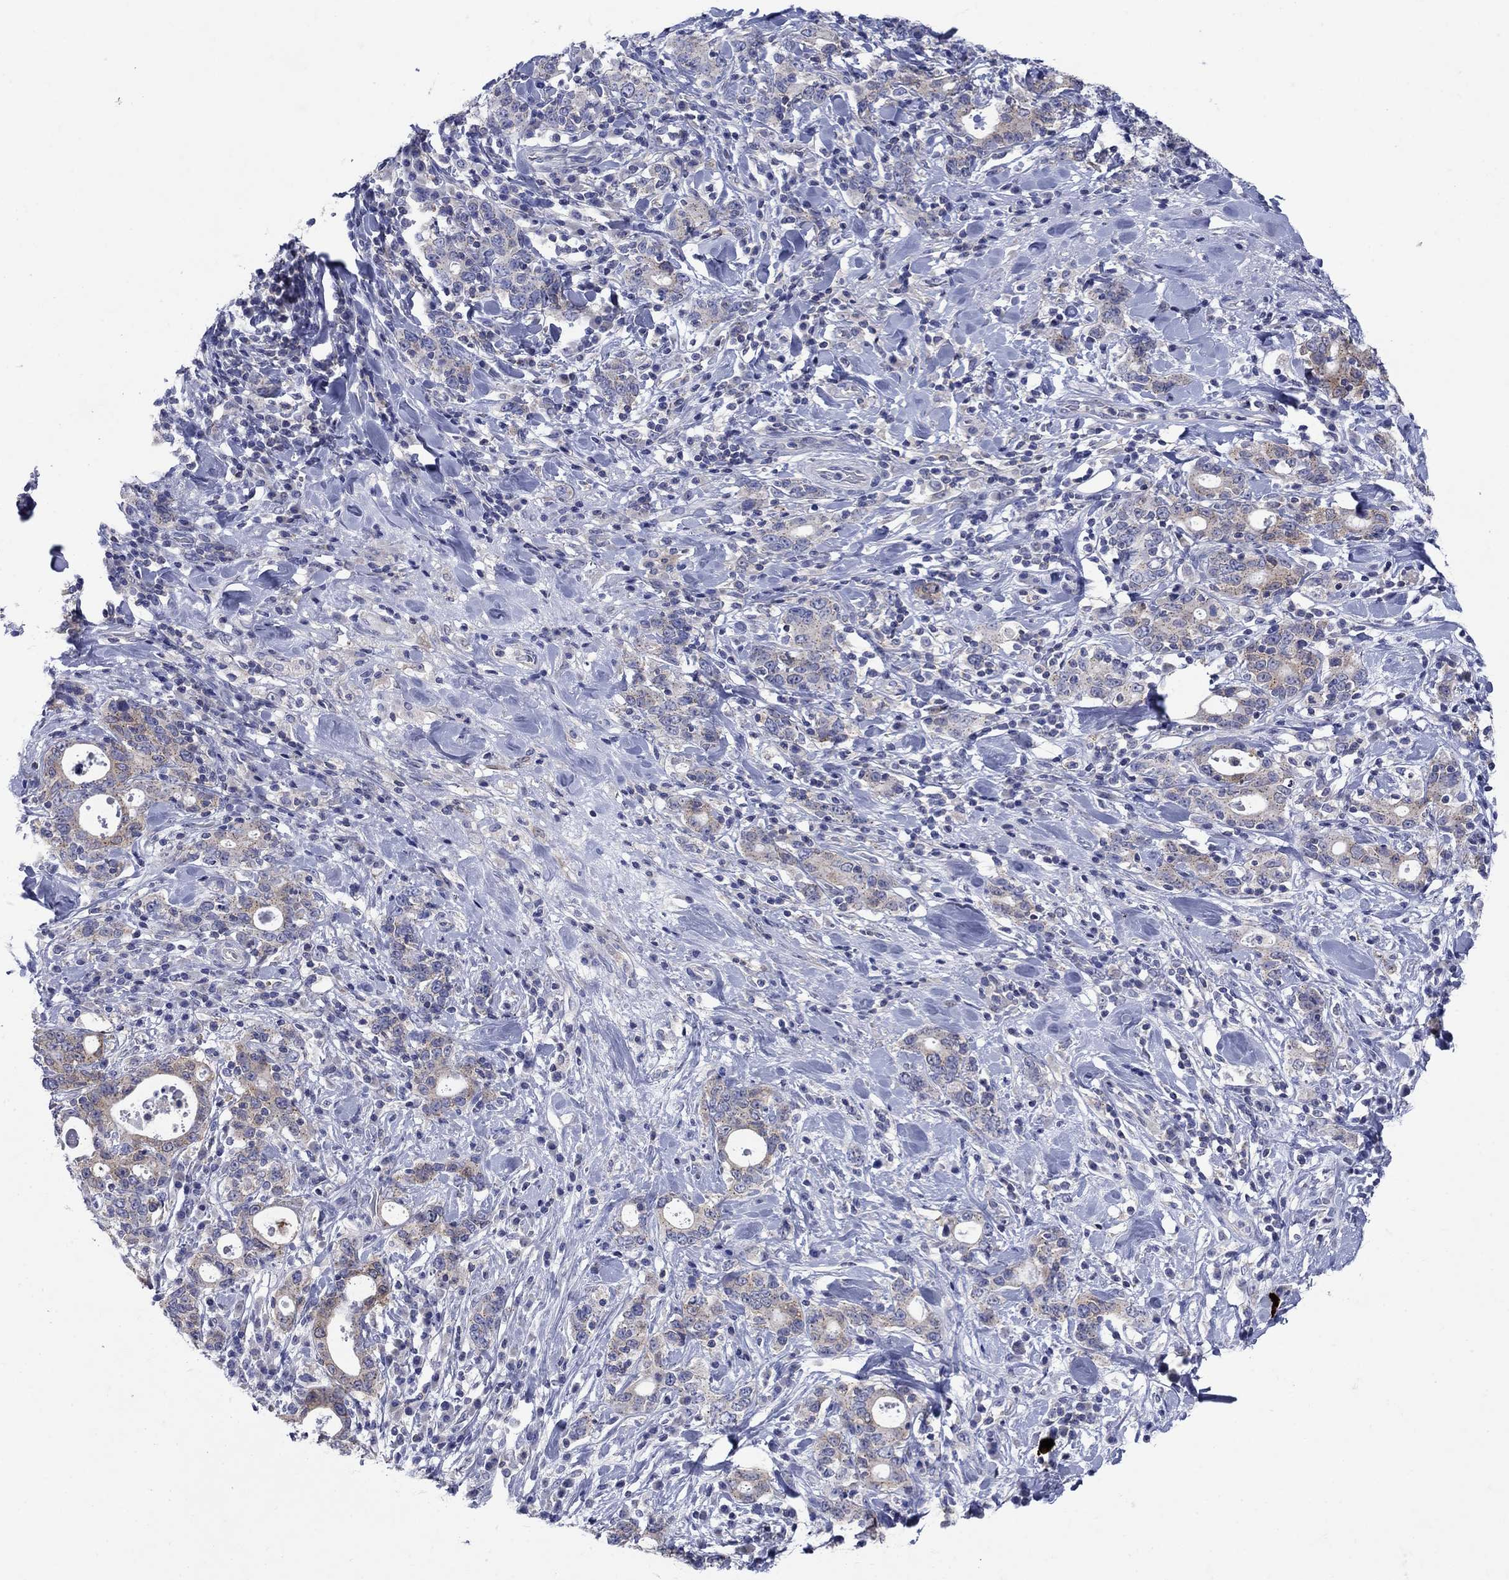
{"staining": {"intensity": "weak", "quantity": "25%-75%", "location": "cytoplasmic/membranous"}, "tissue": "stomach cancer", "cell_type": "Tumor cells", "image_type": "cancer", "snomed": [{"axis": "morphology", "description": "Adenocarcinoma, NOS"}, {"axis": "topography", "description": "Stomach"}], "caption": "Stomach cancer (adenocarcinoma) stained for a protein demonstrates weak cytoplasmic/membranous positivity in tumor cells.", "gene": "SULT2B1", "patient": {"sex": "male", "age": 79}}